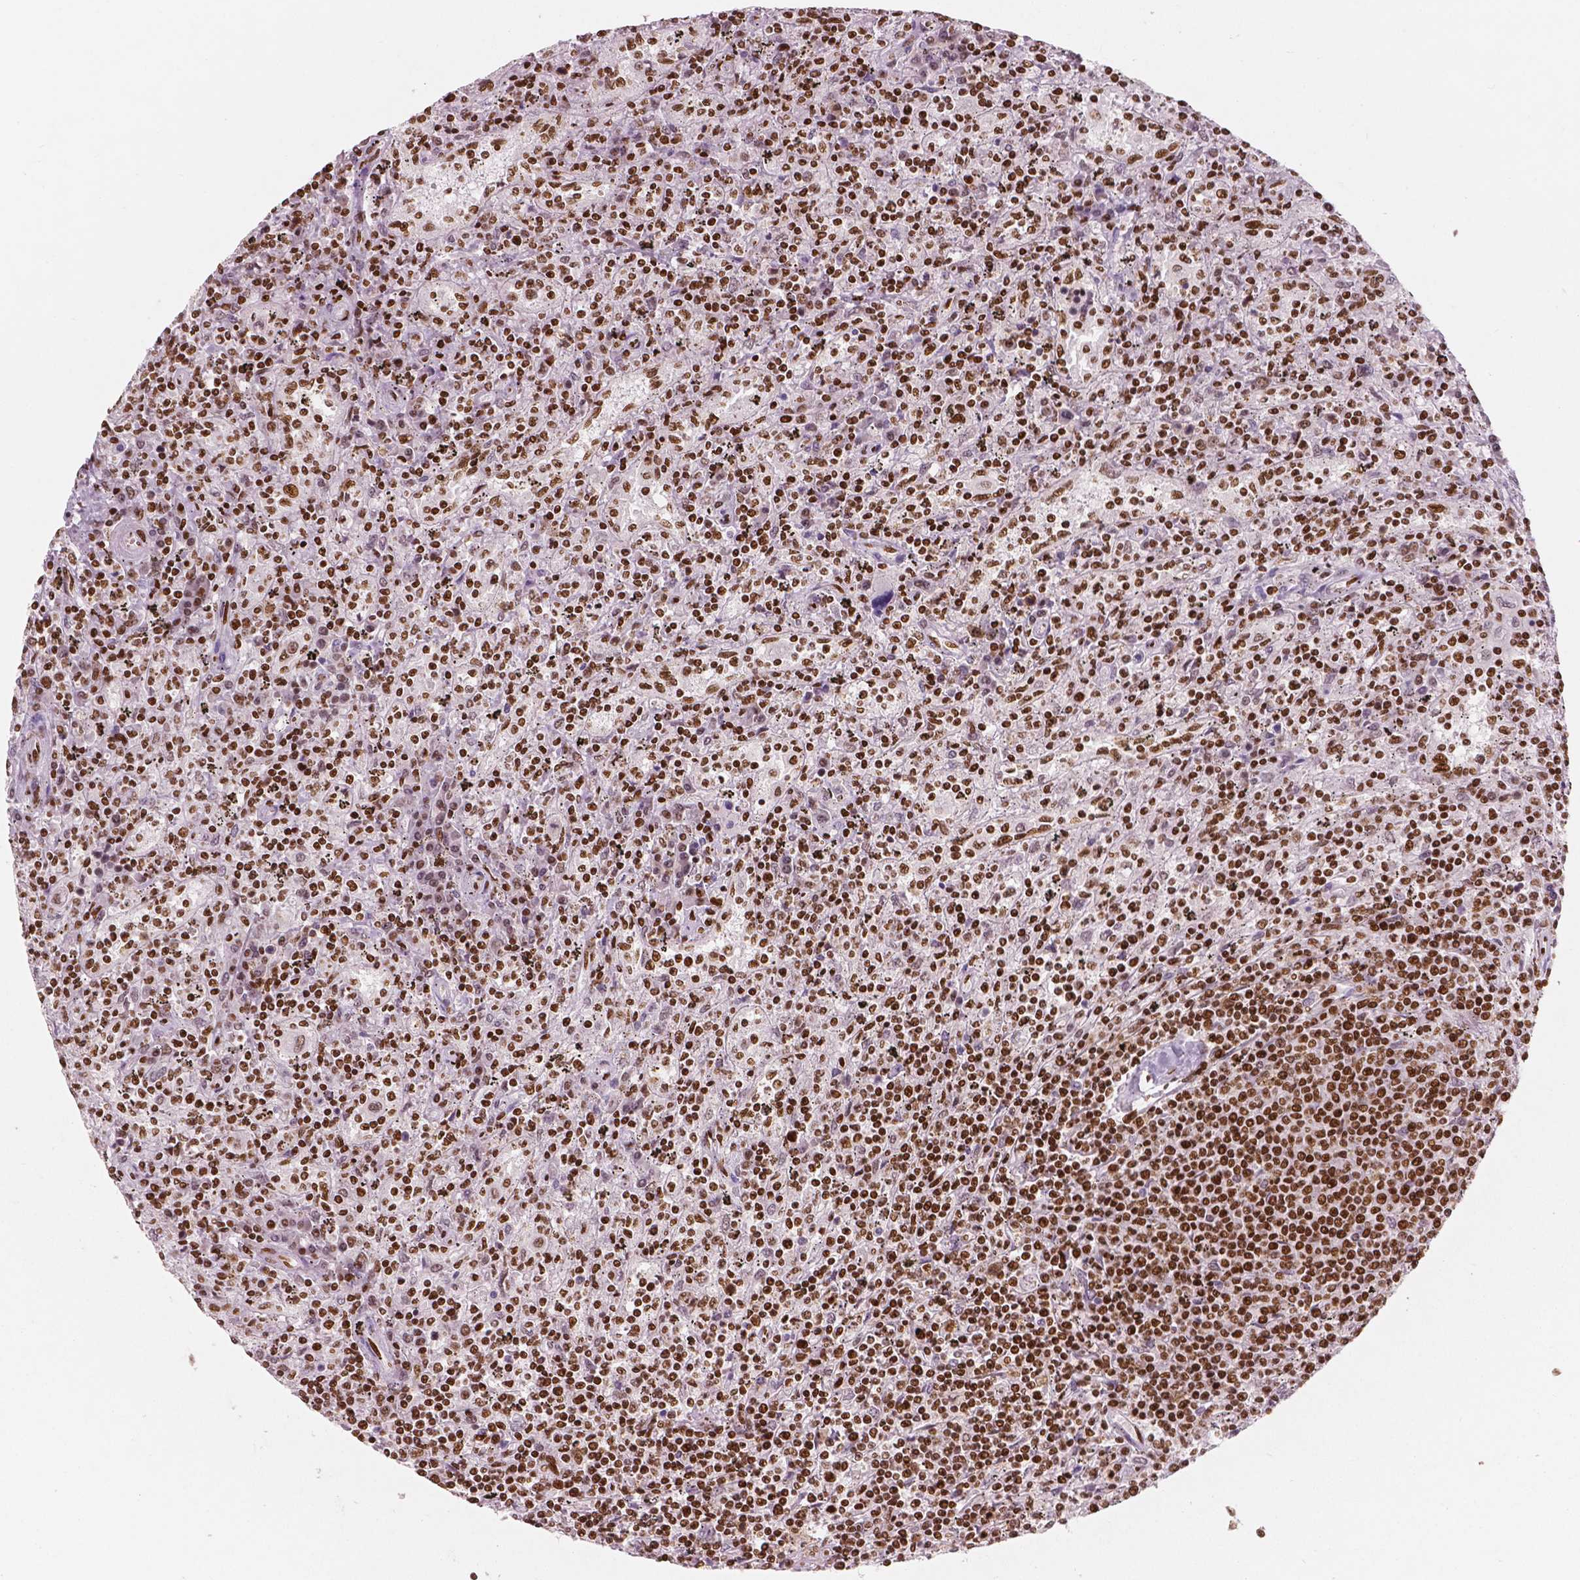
{"staining": {"intensity": "strong", "quantity": ">75%", "location": "nuclear"}, "tissue": "lymphoma", "cell_type": "Tumor cells", "image_type": "cancer", "snomed": [{"axis": "morphology", "description": "Malignant lymphoma, non-Hodgkin's type, Low grade"}, {"axis": "topography", "description": "Spleen"}], "caption": "Immunohistochemistry (DAB (3,3'-diaminobenzidine)) staining of lymphoma demonstrates strong nuclear protein expression in approximately >75% of tumor cells.", "gene": "BRD4", "patient": {"sex": "male", "age": 62}}